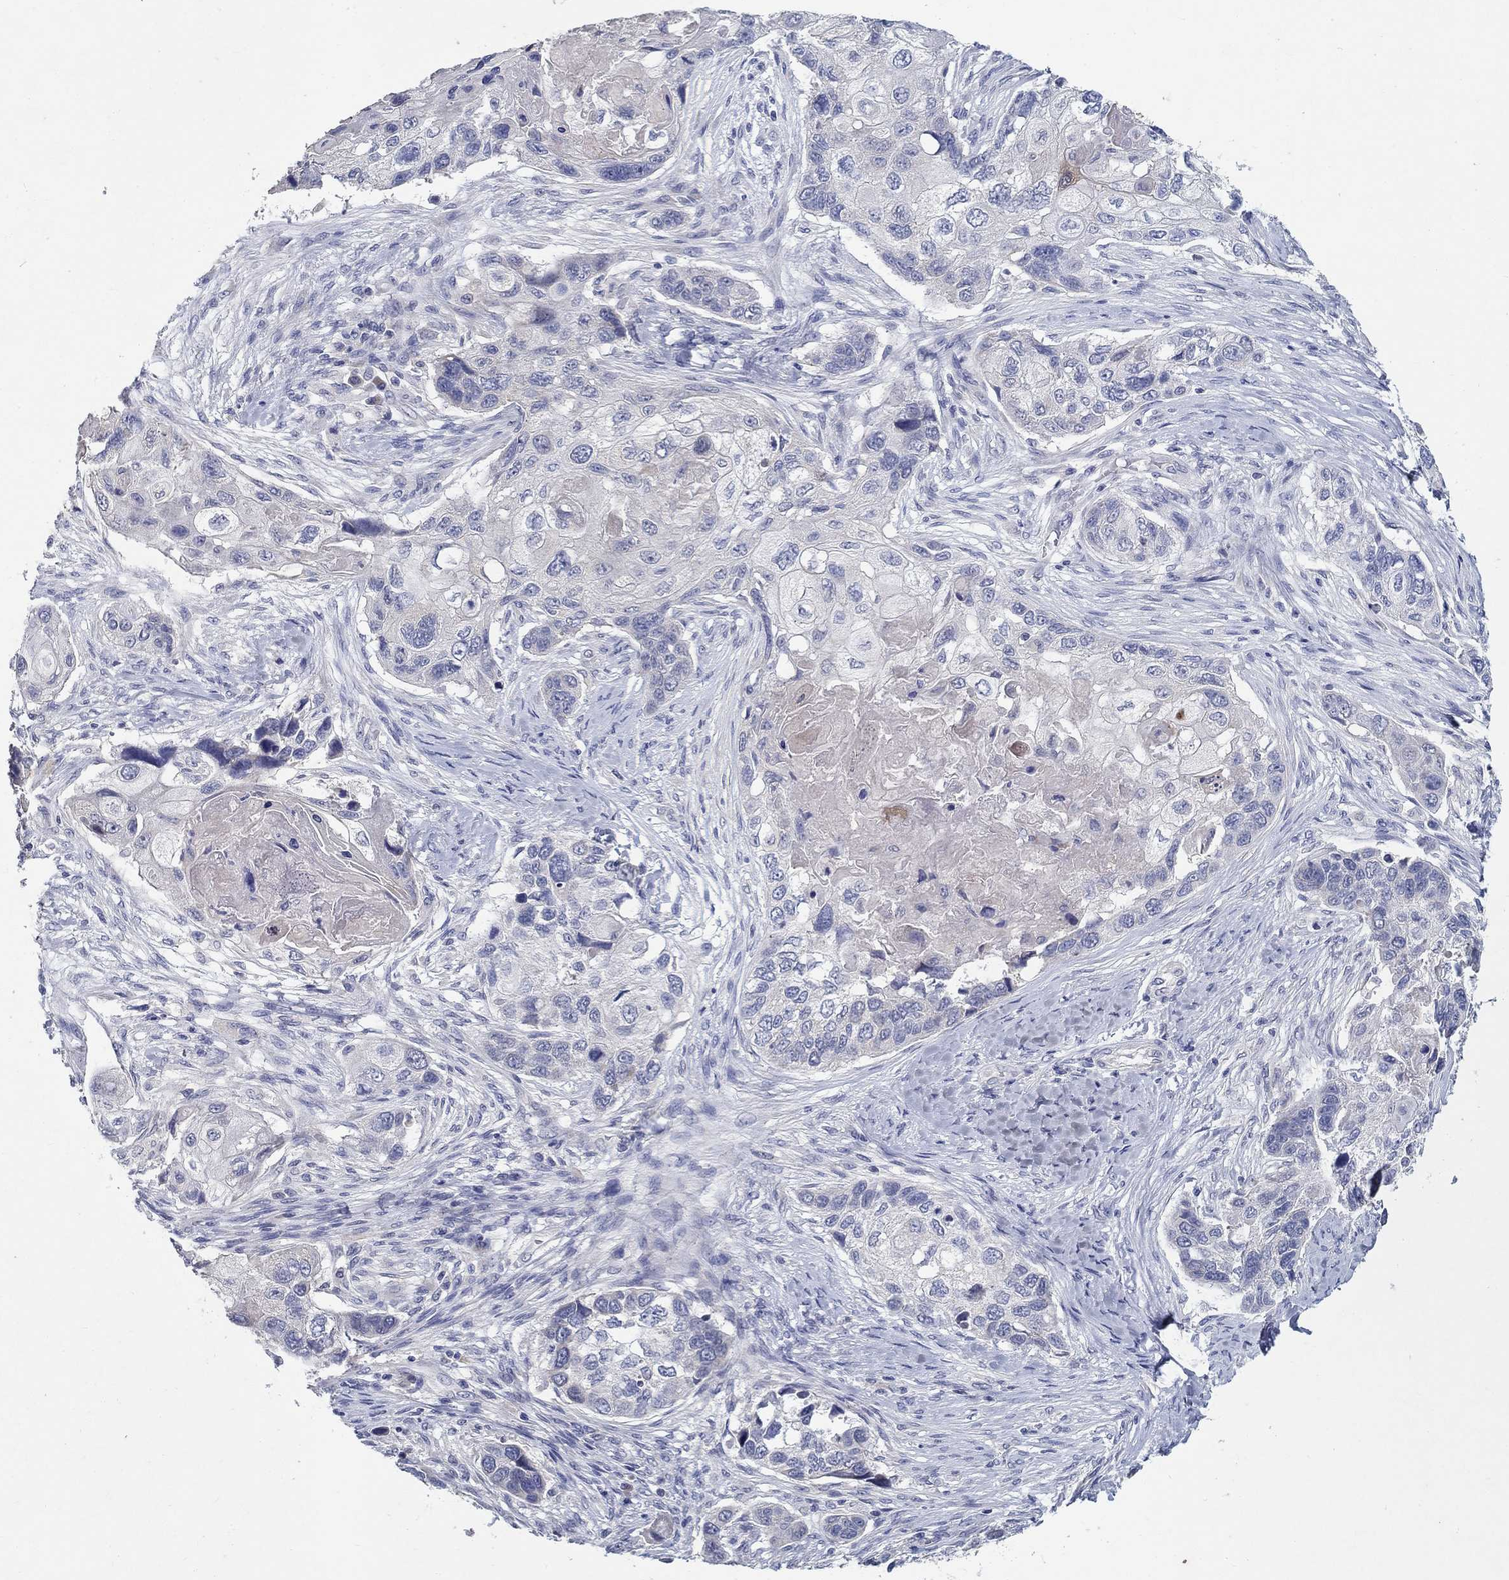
{"staining": {"intensity": "negative", "quantity": "none", "location": "none"}, "tissue": "lung cancer", "cell_type": "Tumor cells", "image_type": "cancer", "snomed": [{"axis": "morphology", "description": "Normal tissue, NOS"}, {"axis": "morphology", "description": "Squamous cell carcinoma, NOS"}, {"axis": "topography", "description": "Bronchus"}, {"axis": "topography", "description": "Lung"}], "caption": "IHC image of neoplastic tissue: squamous cell carcinoma (lung) stained with DAB displays no significant protein staining in tumor cells.", "gene": "PROZ", "patient": {"sex": "male", "age": 69}}